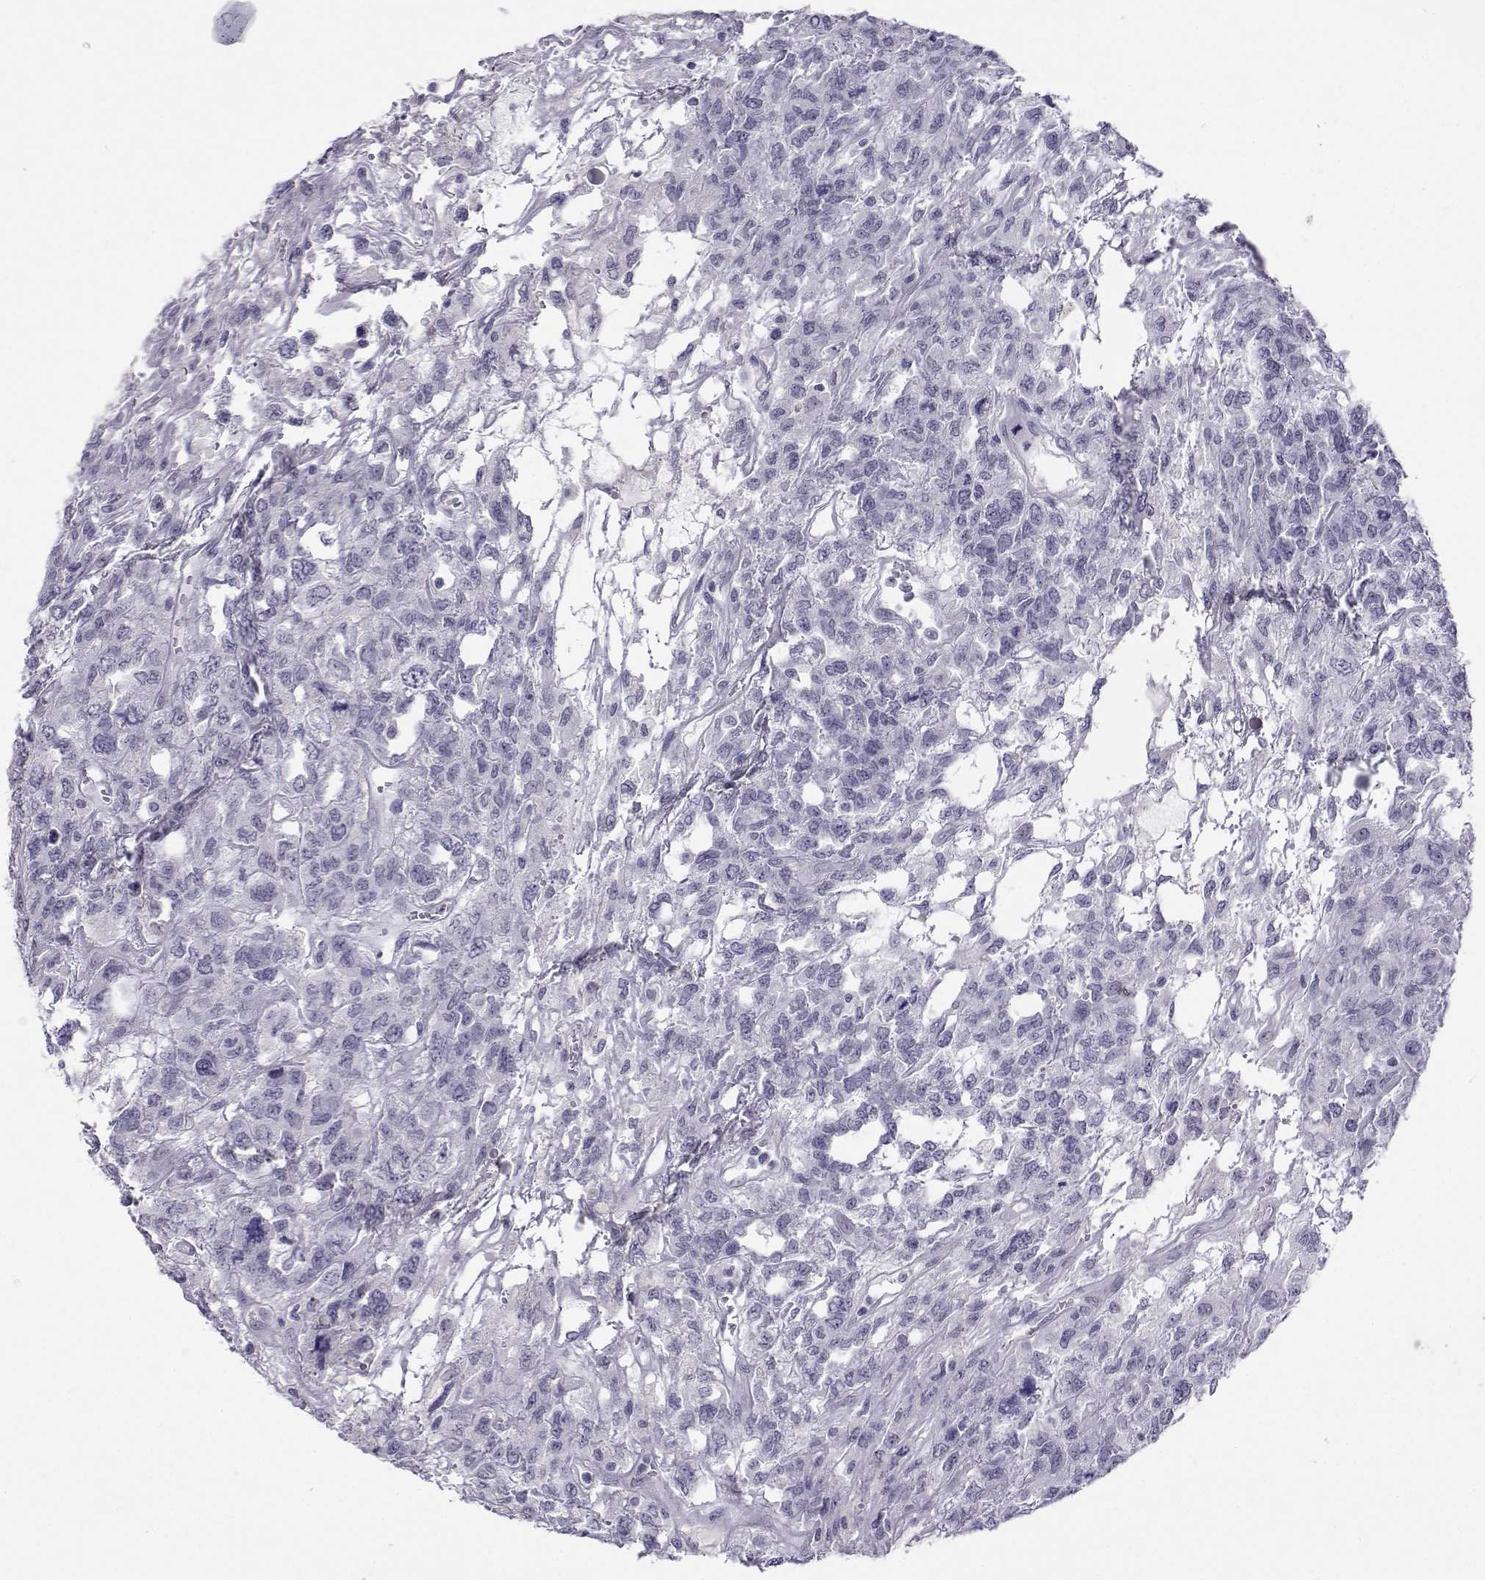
{"staining": {"intensity": "negative", "quantity": "none", "location": "none"}, "tissue": "testis cancer", "cell_type": "Tumor cells", "image_type": "cancer", "snomed": [{"axis": "morphology", "description": "Seminoma, NOS"}, {"axis": "topography", "description": "Testis"}], "caption": "An immunohistochemistry micrograph of testis cancer (seminoma) is shown. There is no staining in tumor cells of testis cancer (seminoma). (DAB immunohistochemistry (IHC), high magnification).", "gene": "MED26", "patient": {"sex": "male", "age": 52}}